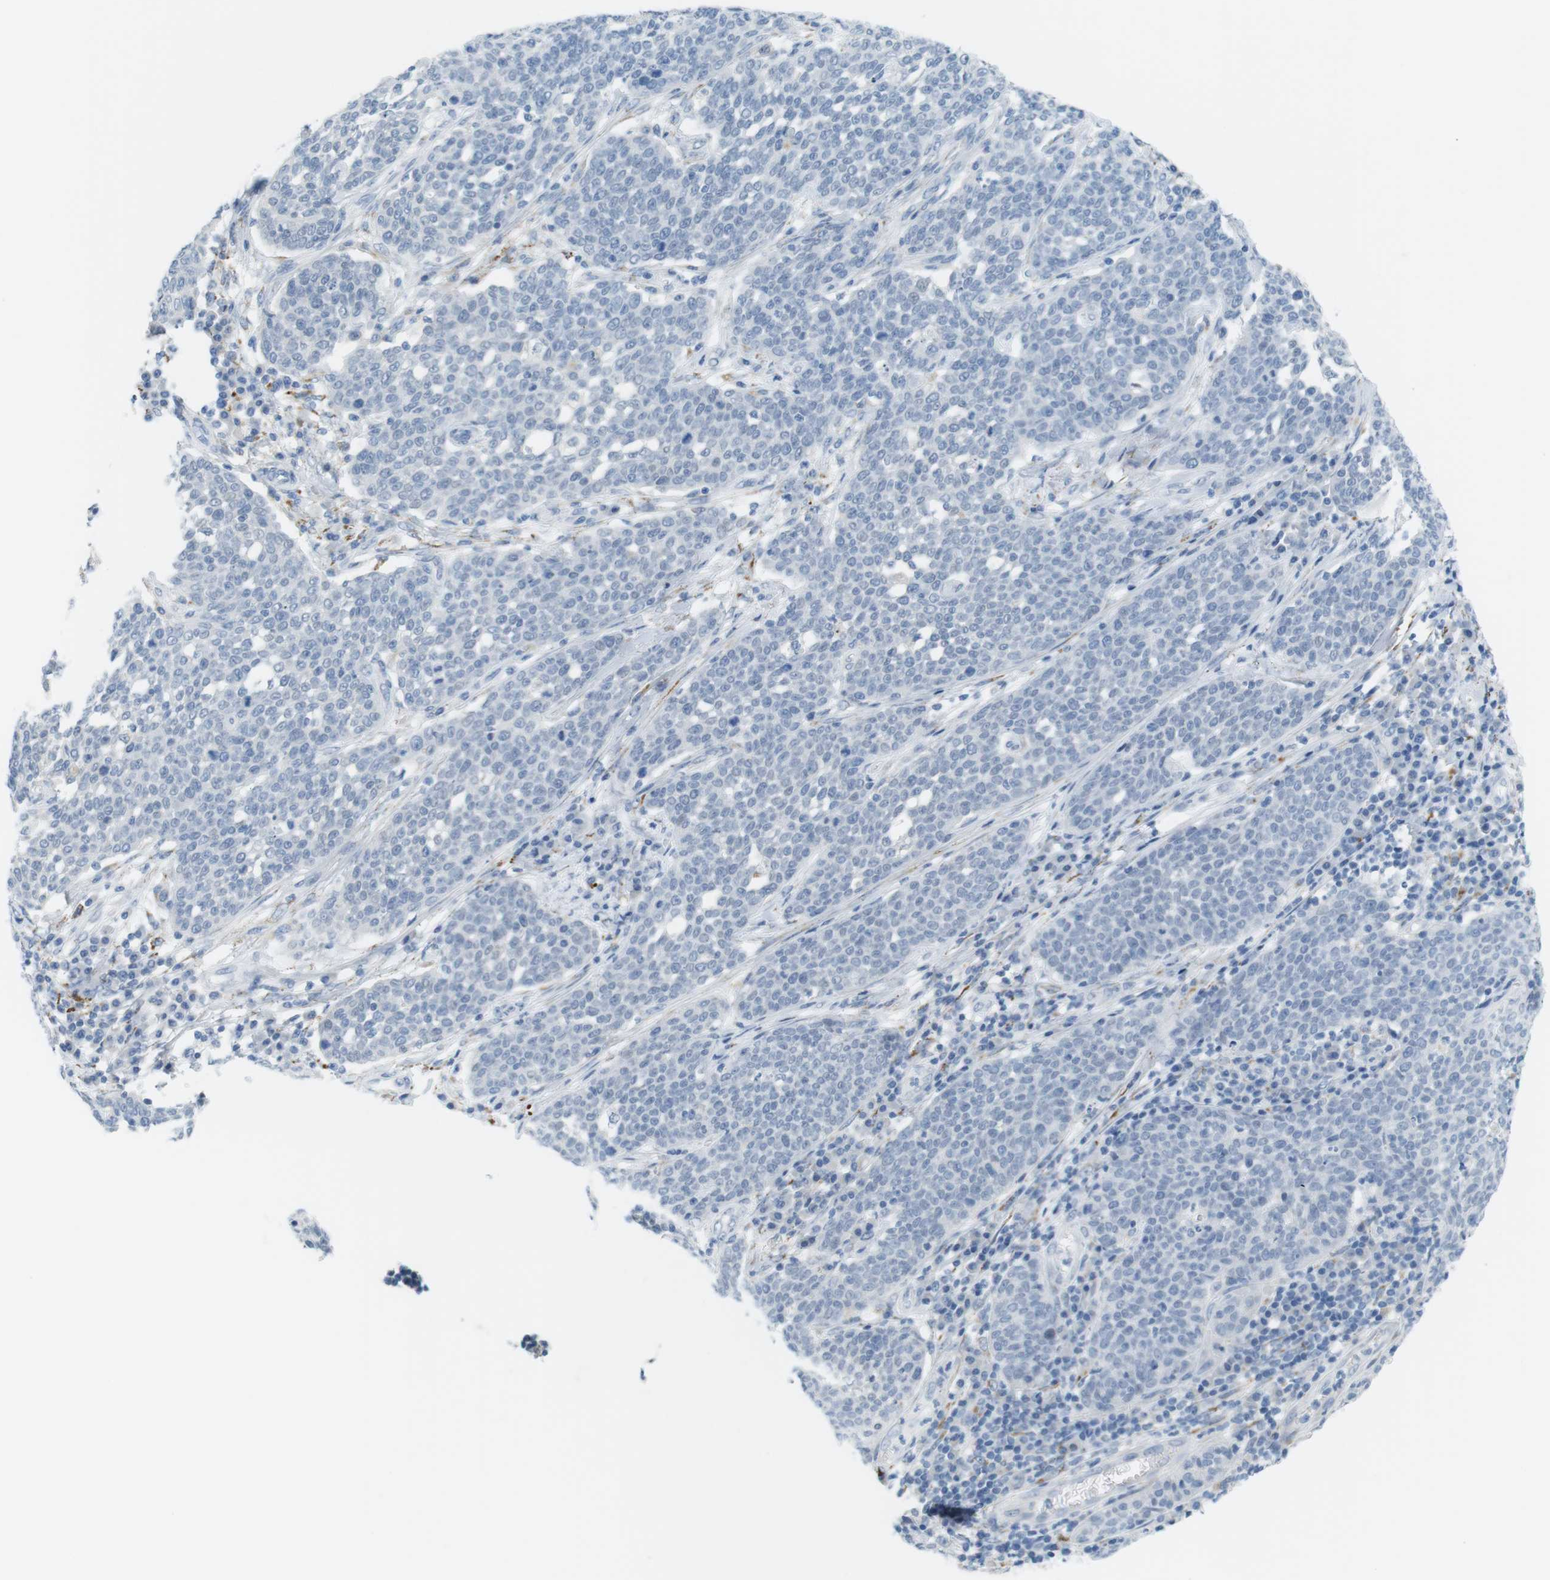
{"staining": {"intensity": "negative", "quantity": "none", "location": "none"}, "tissue": "cervical cancer", "cell_type": "Tumor cells", "image_type": "cancer", "snomed": [{"axis": "morphology", "description": "Squamous cell carcinoma, NOS"}, {"axis": "topography", "description": "Cervix"}], "caption": "An IHC image of cervical cancer is shown. There is no staining in tumor cells of cervical cancer.", "gene": "YIPF1", "patient": {"sex": "female", "age": 34}}